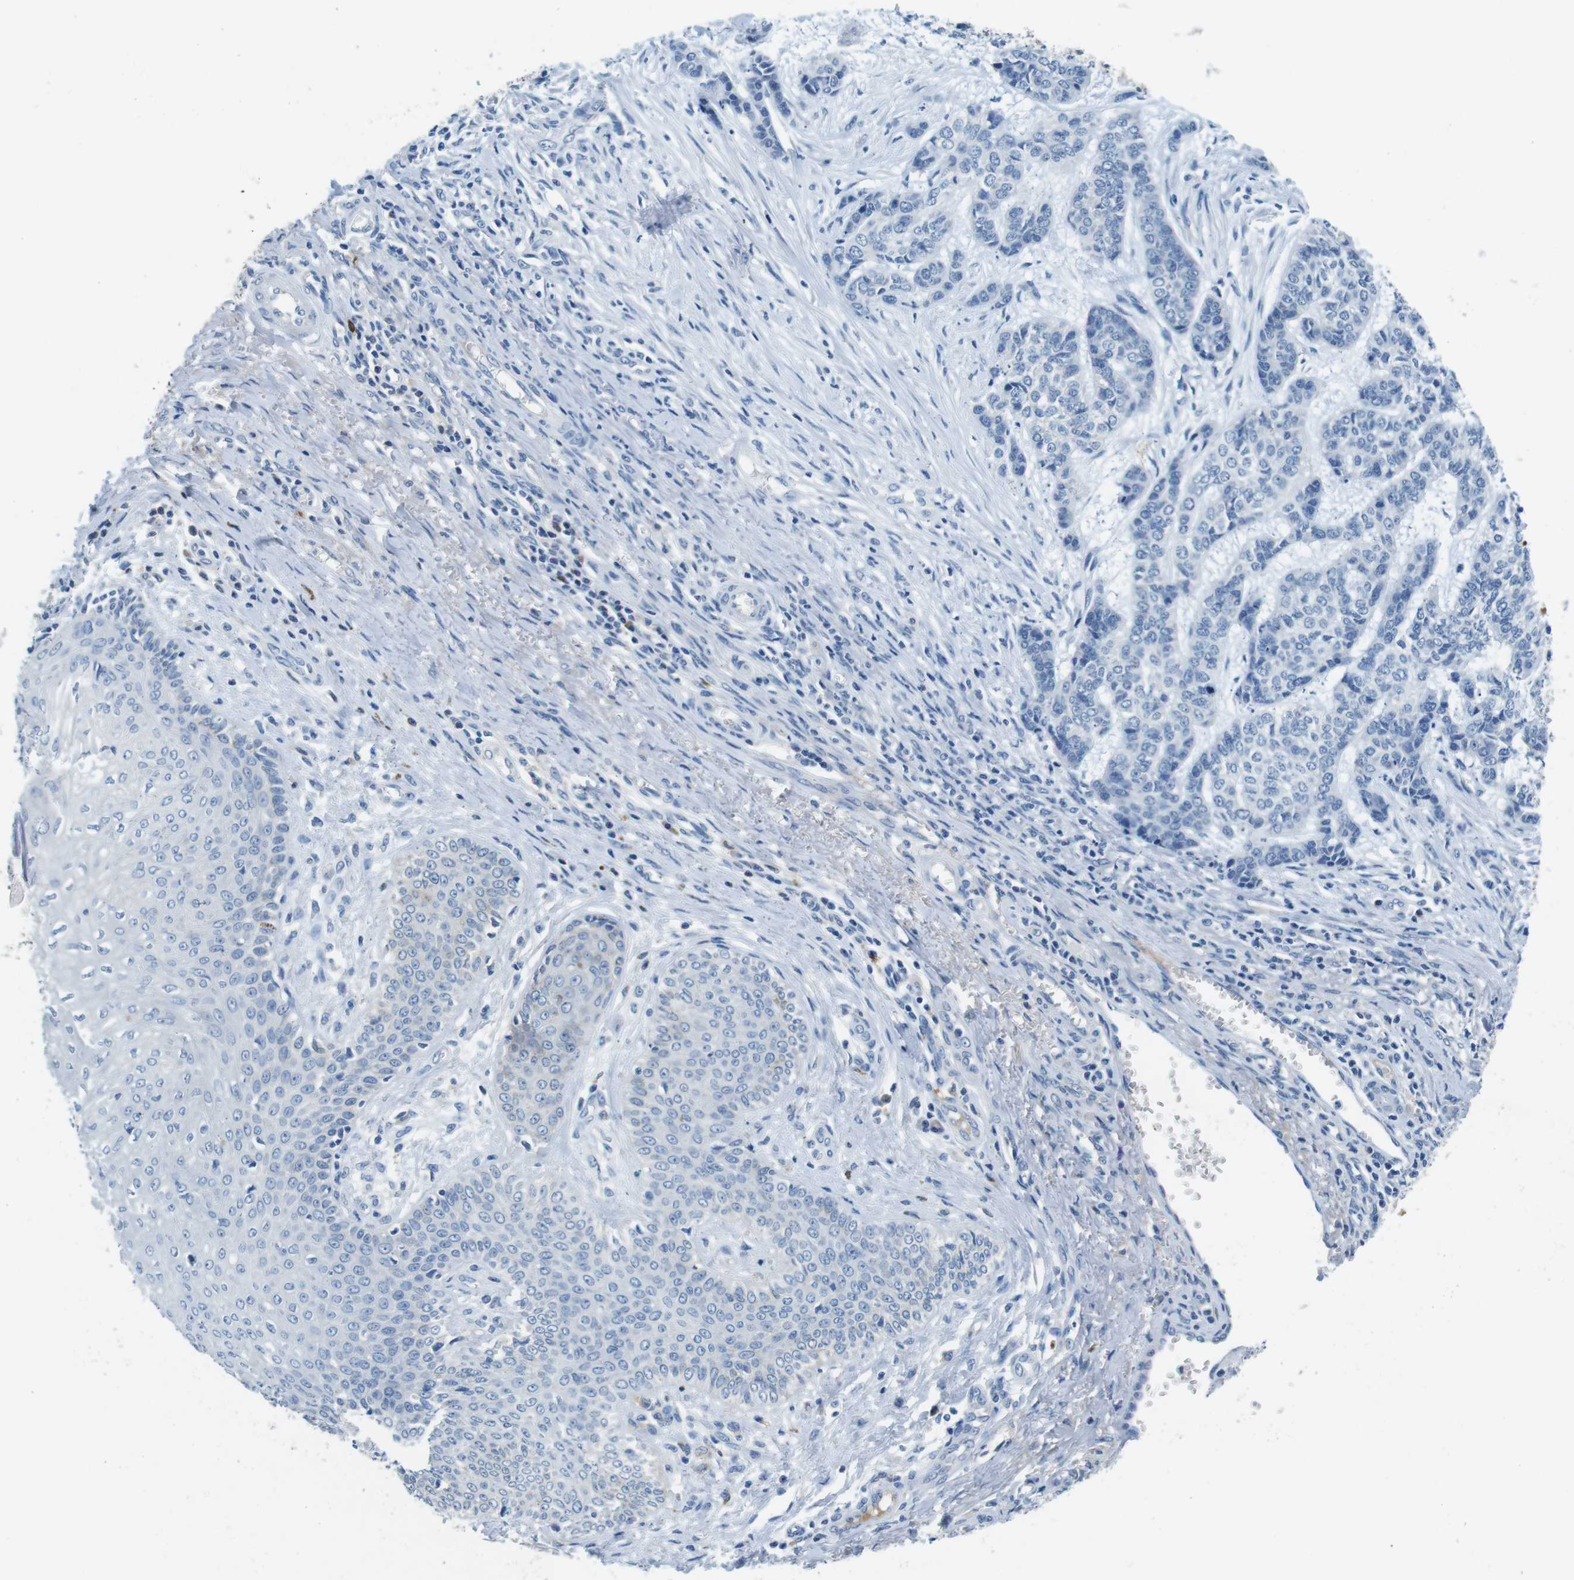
{"staining": {"intensity": "negative", "quantity": "none", "location": "none"}, "tissue": "skin cancer", "cell_type": "Tumor cells", "image_type": "cancer", "snomed": [{"axis": "morphology", "description": "Basal cell carcinoma"}, {"axis": "topography", "description": "Skin"}], "caption": "Immunohistochemistry (IHC) of basal cell carcinoma (skin) displays no positivity in tumor cells. (DAB (3,3'-diaminobenzidine) immunohistochemistry, high magnification).", "gene": "IGHD", "patient": {"sex": "female", "age": 64}}